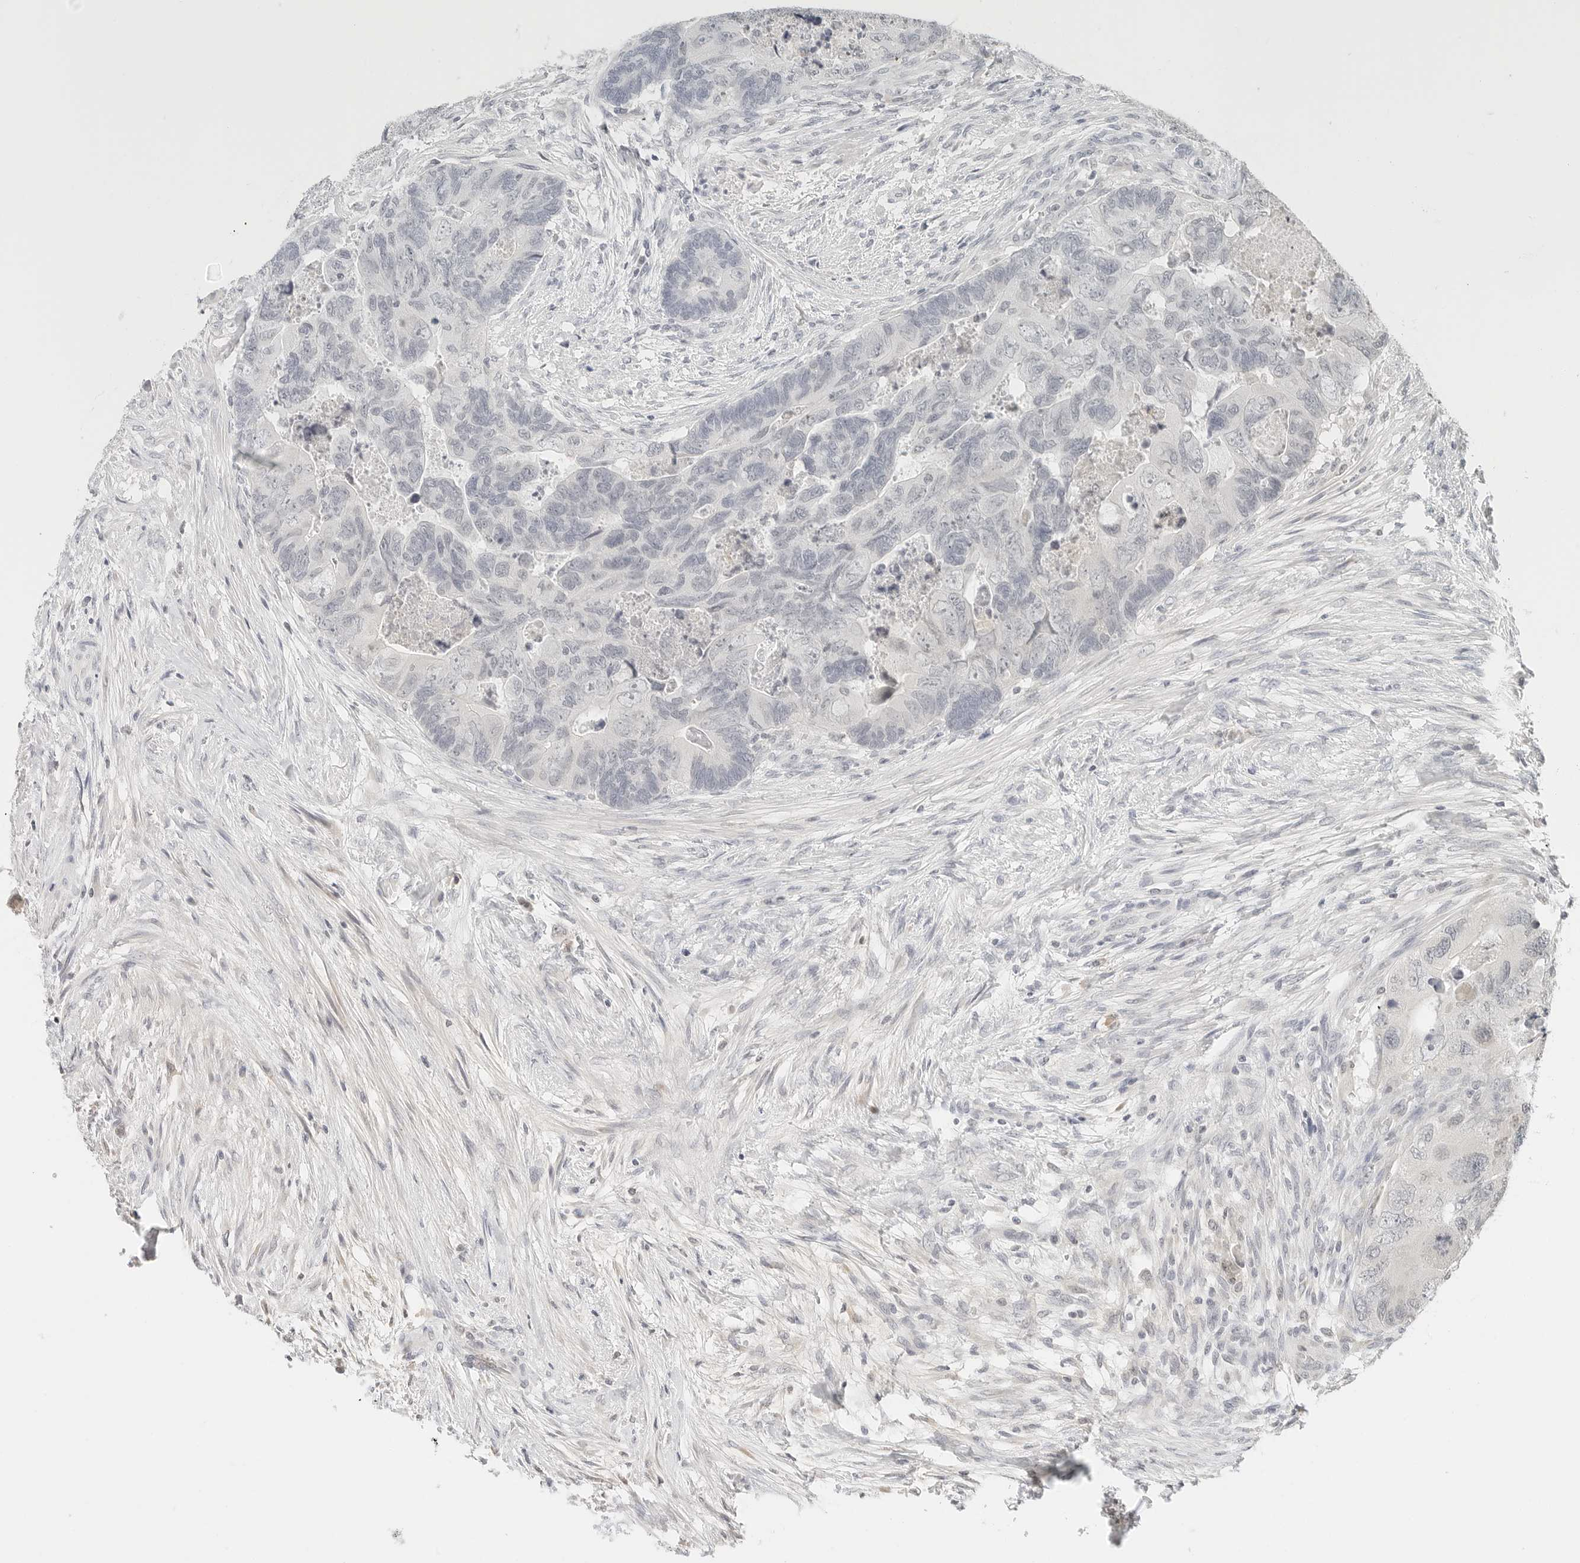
{"staining": {"intensity": "negative", "quantity": "none", "location": "none"}, "tissue": "colorectal cancer", "cell_type": "Tumor cells", "image_type": "cancer", "snomed": [{"axis": "morphology", "description": "Adenocarcinoma, NOS"}, {"axis": "topography", "description": "Rectum"}], "caption": "This is an immunohistochemistry (IHC) micrograph of colorectal cancer (adenocarcinoma). There is no expression in tumor cells.", "gene": "NEO1", "patient": {"sex": "male", "age": 63}}